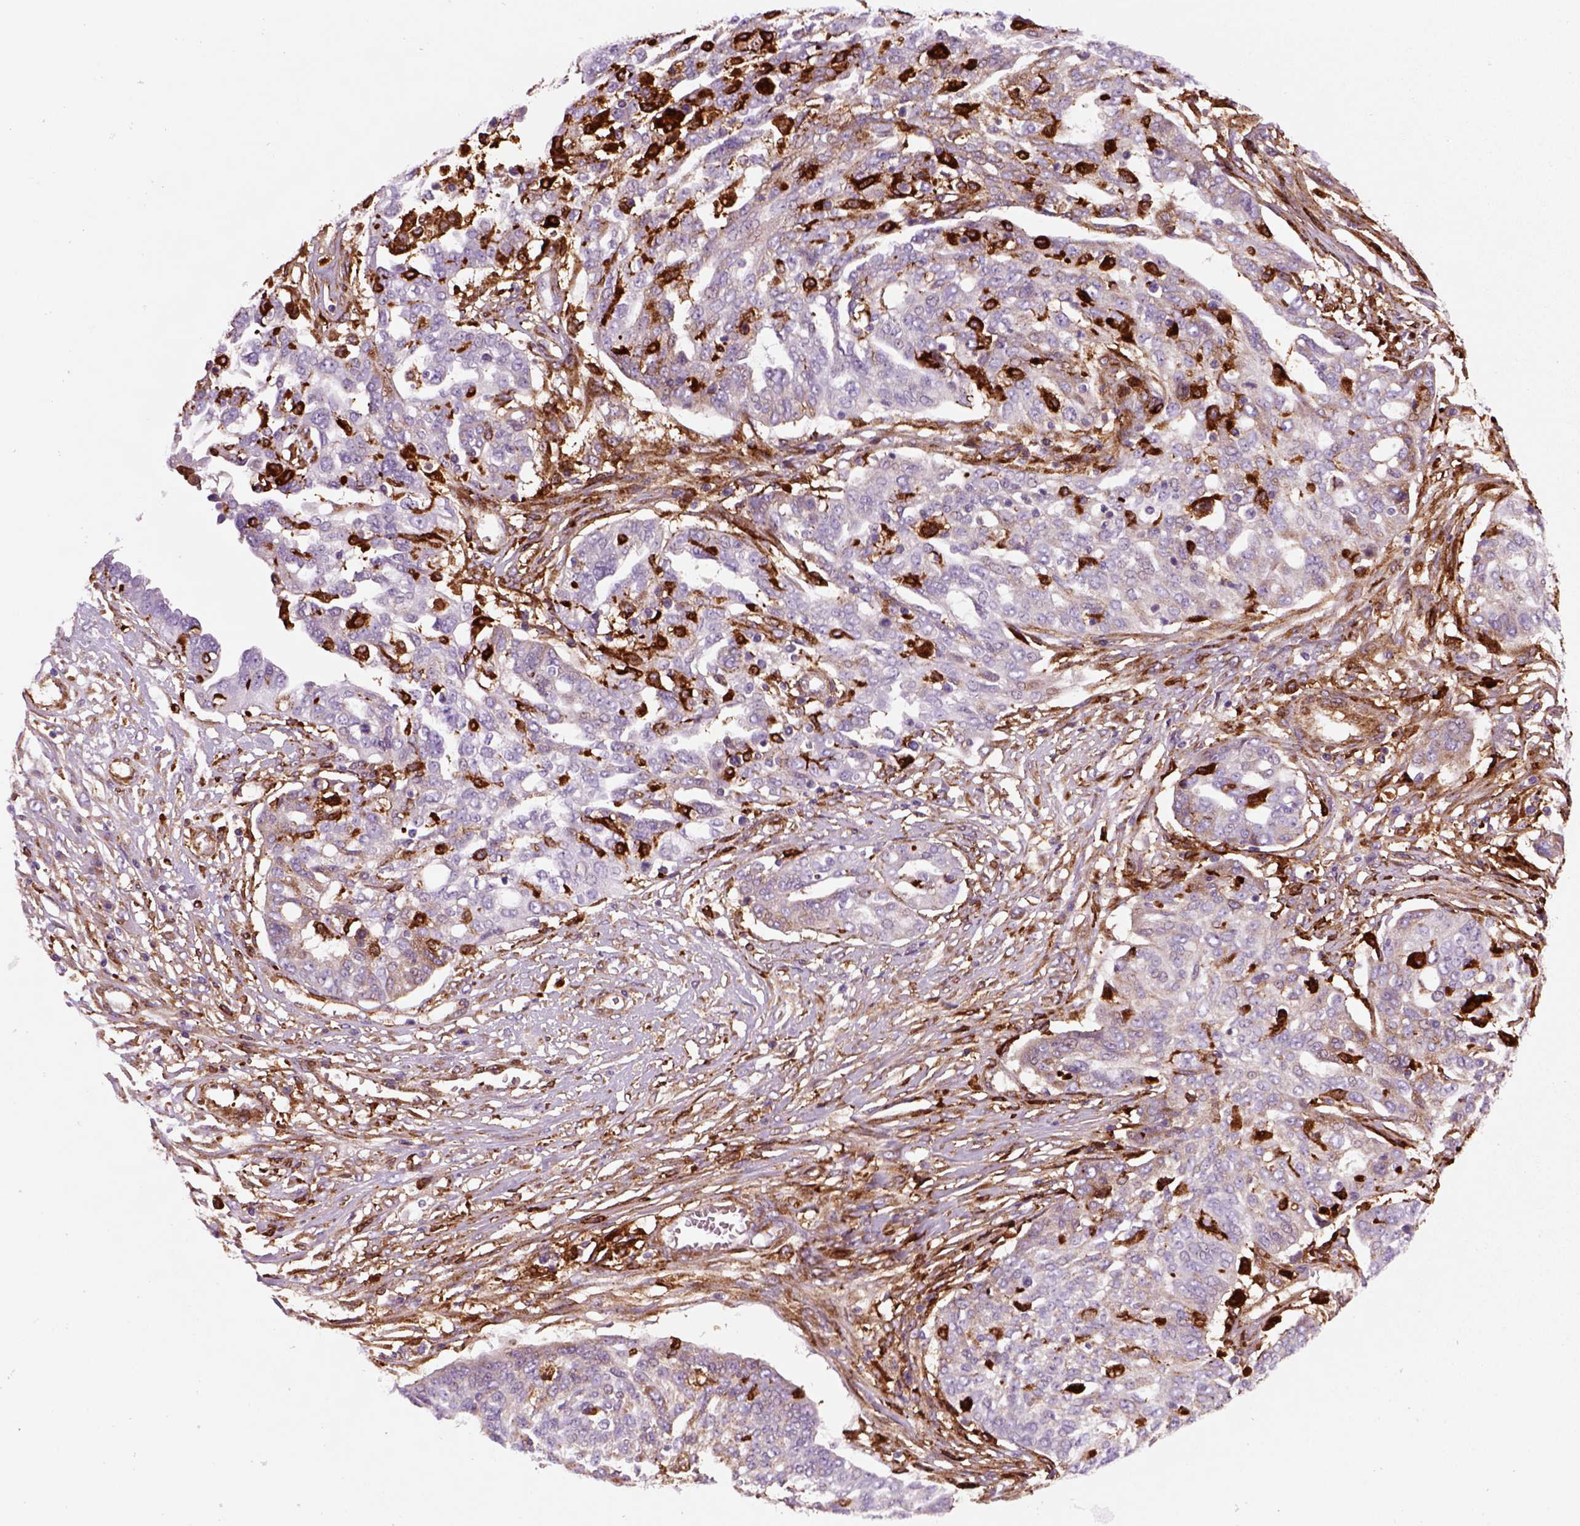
{"staining": {"intensity": "negative", "quantity": "none", "location": "none"}, "tissue": "ovarian cancer", "cell_type": "Tumor cells", "image_type": "cancer", "snomed": [{"axis": "morphology", "description": "Cystadenocarcinoma, serous, NOS"}, {"axis": "topography", "description": "Ovary"}], "caption": "Ovarian cancer stained for a protein using immunohistochemistry shows no positivity tumor cells.", "gene": "MARCKS", "patient": {"sex": "female", "age": 67}}